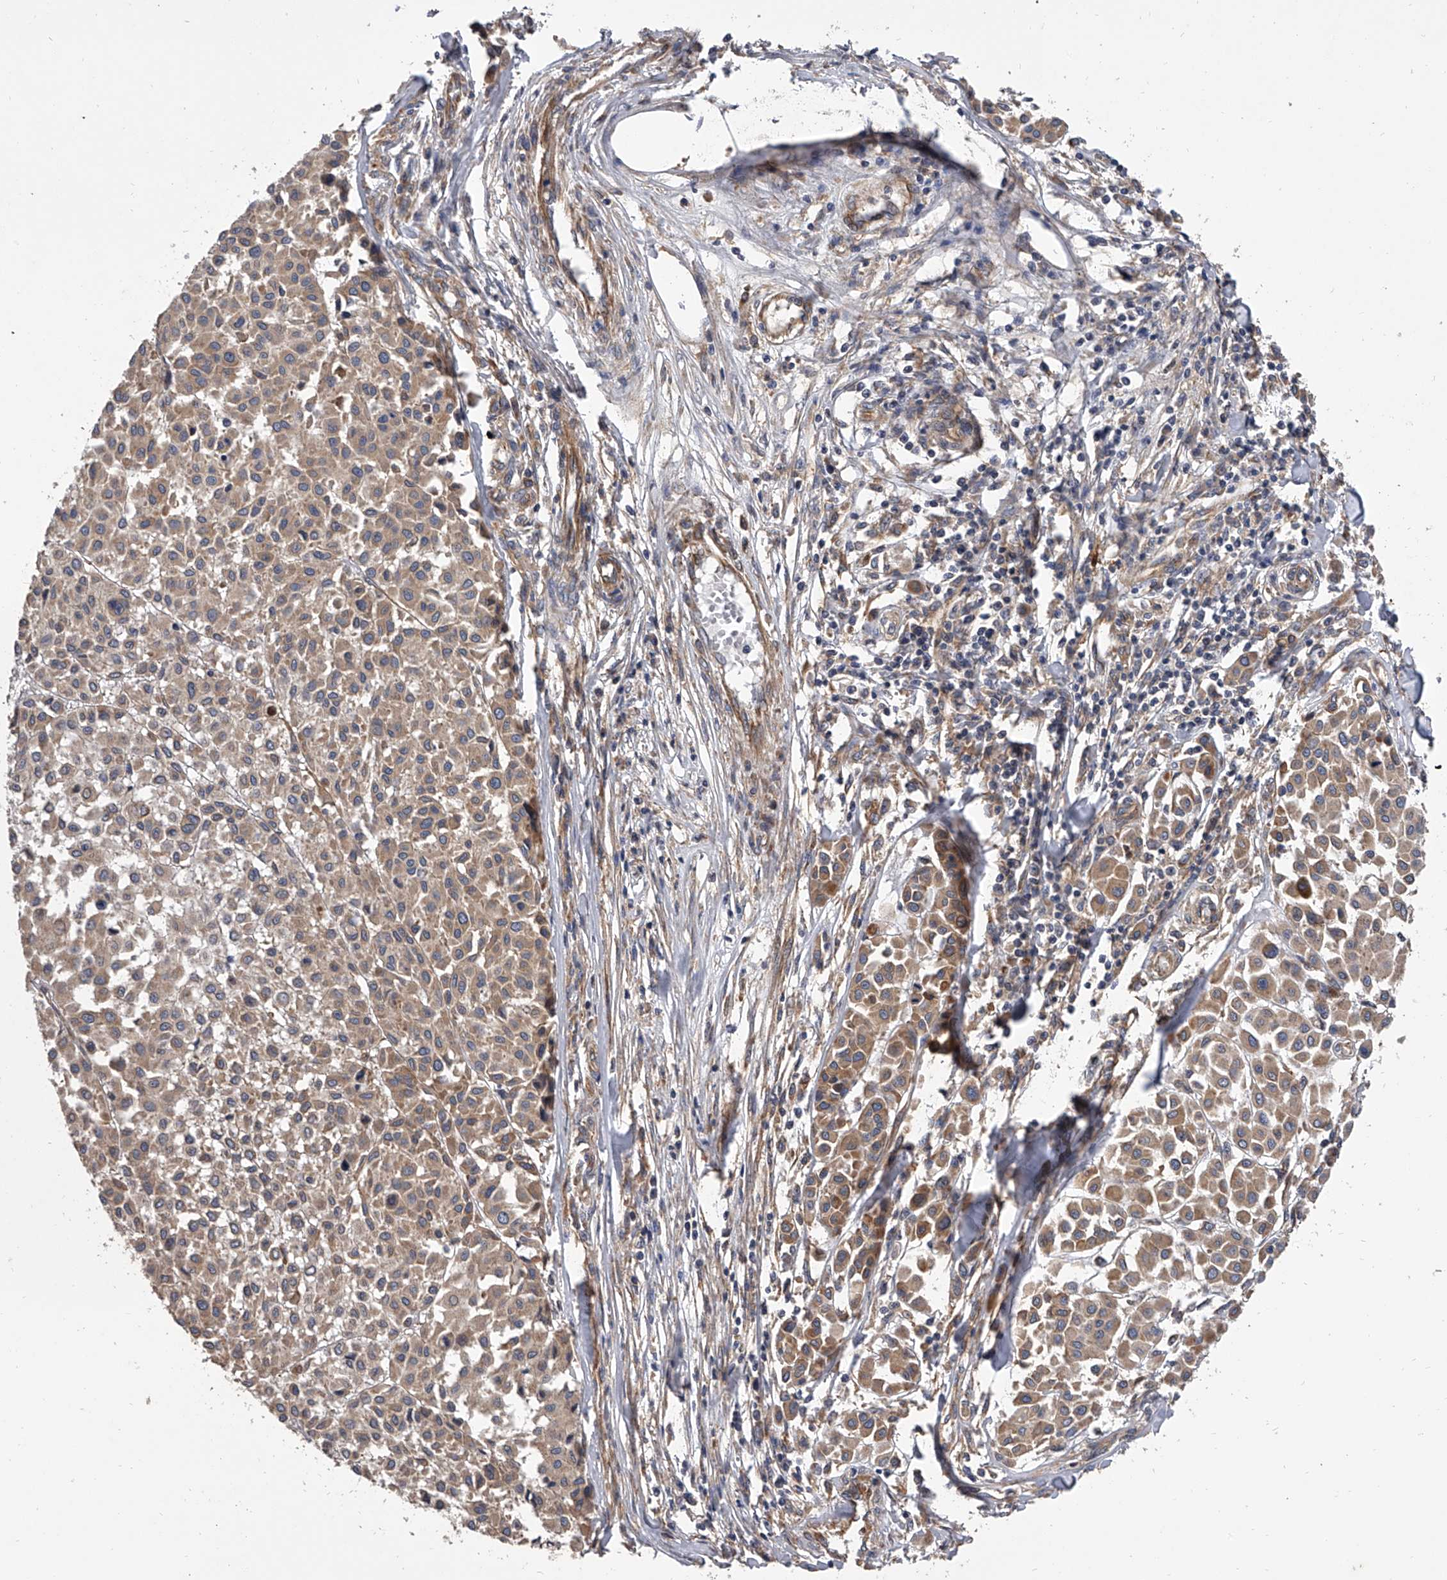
{"staining": {"intensity": "weak", "quantity": ">75%", "location": "cytoplasmic/membranous"}, "tissue": "melanoma", "cell_type": "Tumor cells", "image_type": "cancer", "snomed": [{"axis": "morphology", "description": "Malignant melanoma, Metastatic site"}, {"axis": "topography", "description": "Soft tissue"}], "caption": "This is a micrograph of immunohistochemistry staining of malignant melanoma (metastatic site), which shows weak expression in the cytoplasmic/membranous of tumor cells.", "gene": "EXOC4", "patient": {"sex": "male", "age": 41}}